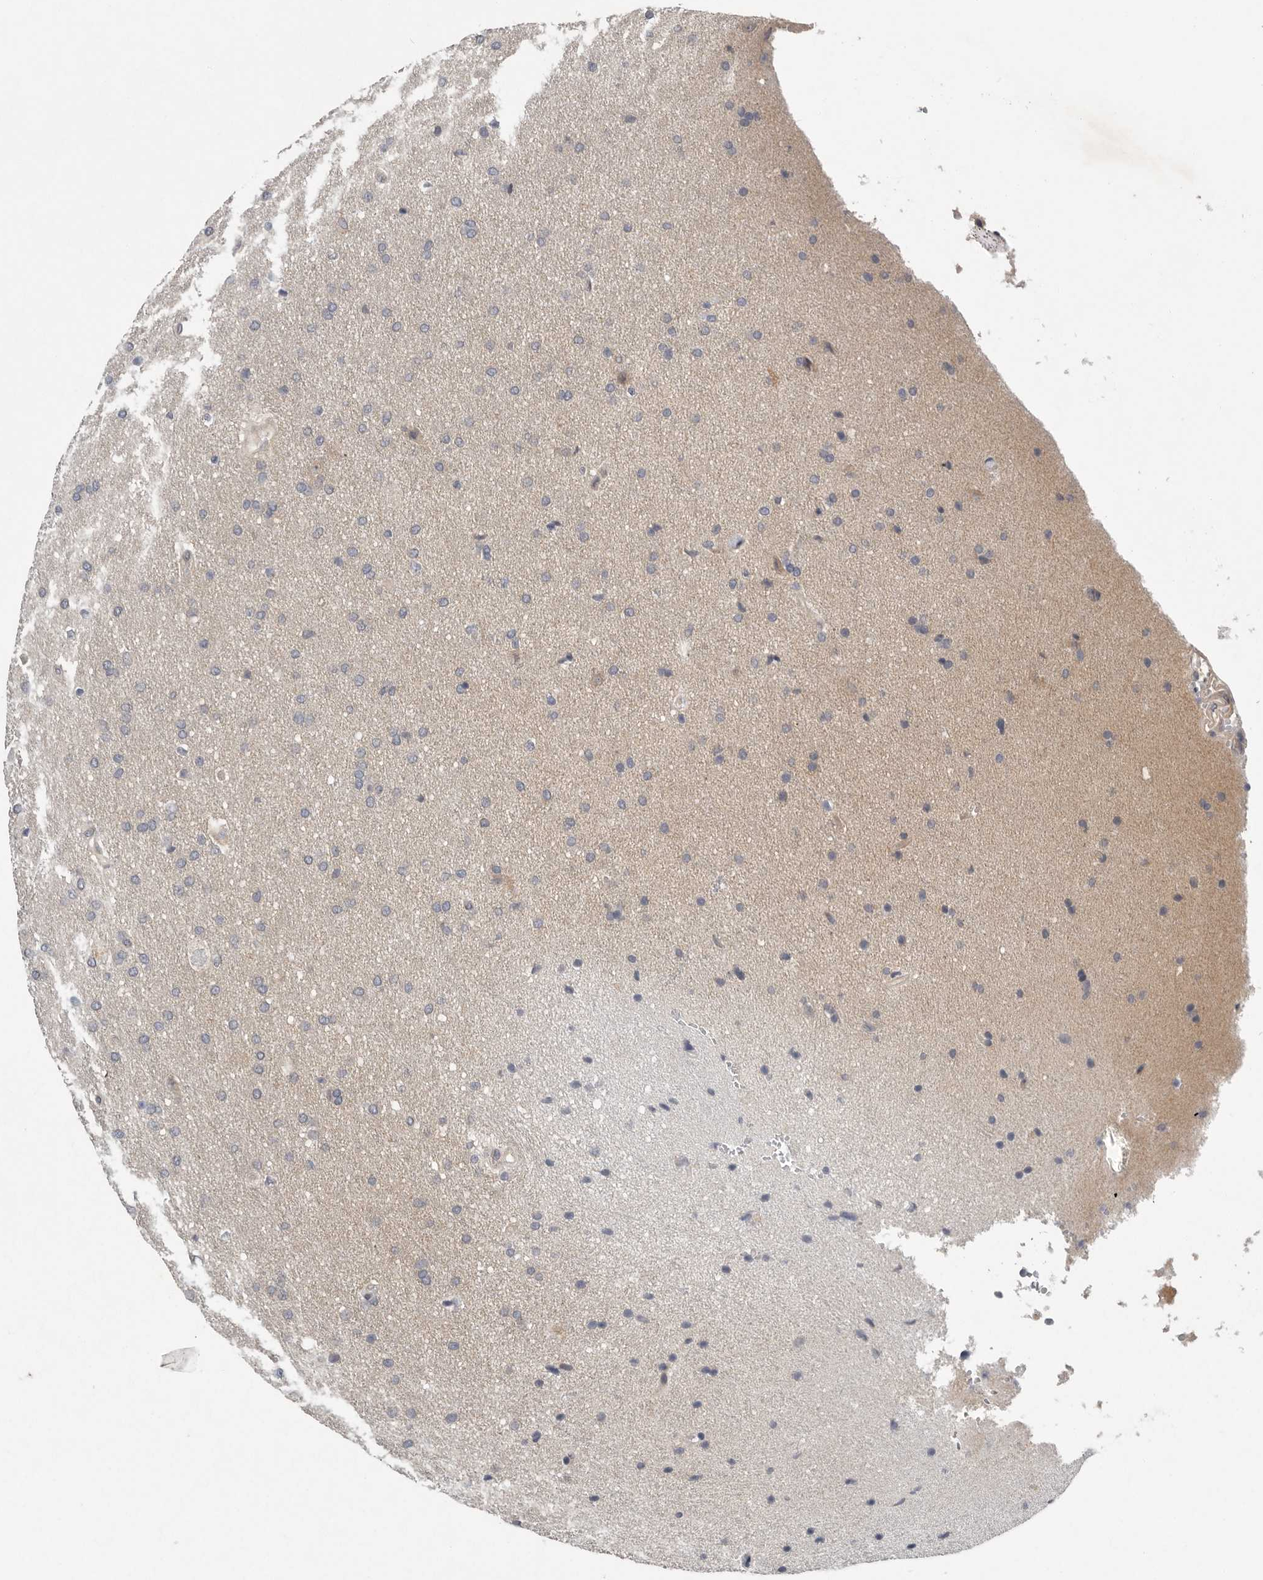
{"staining": {"intensity": "negative", "quantity": "none", "location": "none"}, "tissue": "glioma", "cell_type": "Tumor cells", "image_type": "cancer", "snomed": [{"axis": "morphology", "description": "Glioma, malignant, Low grade"}, {"axis": "topography", "description": "Brain"}], "caption": "An immunohistochemistry (IHC) photomicrograph of low-grade glioma (malignant) is shown. There is no staining in tumor cells of low-grade glioma (malignant). The staining was performed using DAB to visualize the protein expression in brown, while the nuclei were stained in blue with hematoxylin (Magnification: 20x).", "gene": "RALGPS2", "patient": {"sex": "female", "age": 37}}